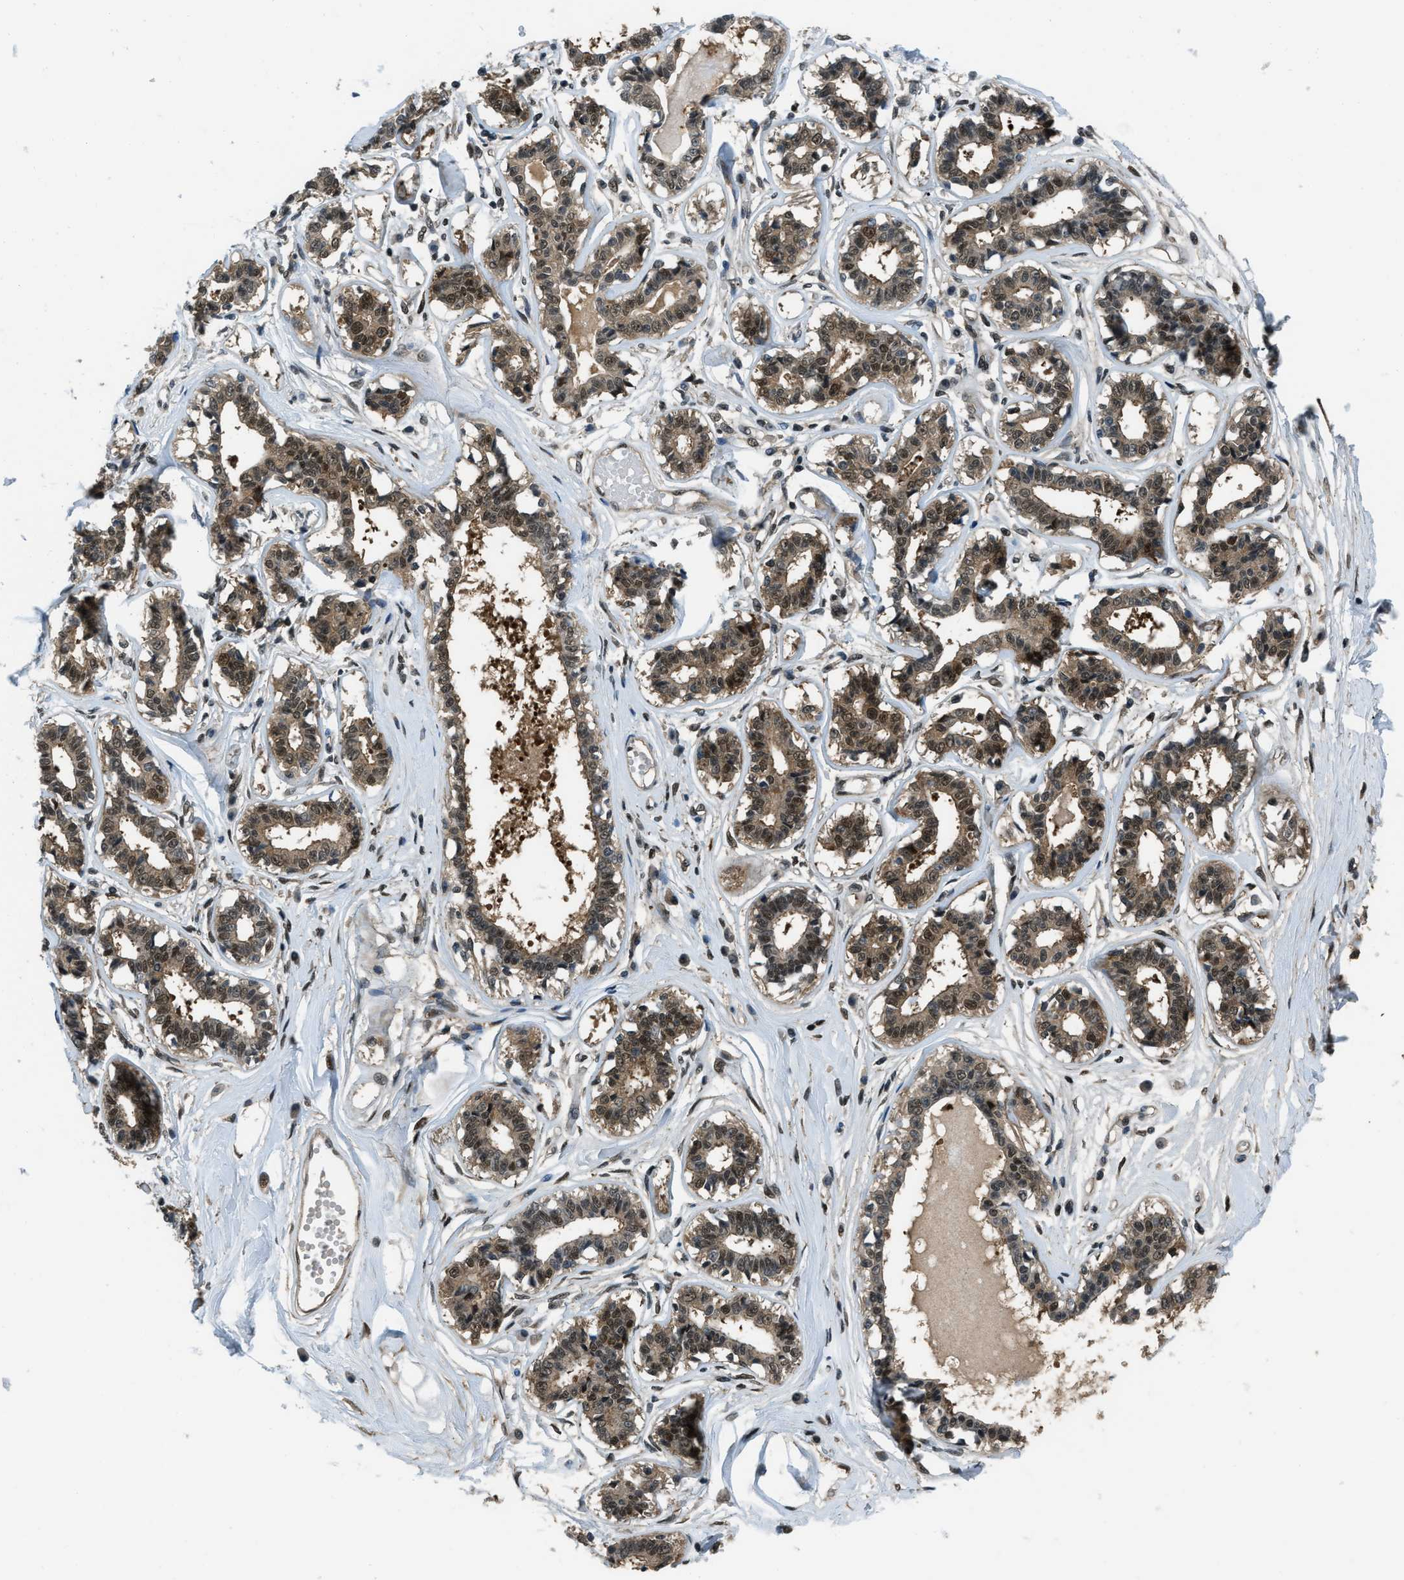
{"staining": {"intensity": "moderate", "quantity": "<25%", "location": "cytoplasmic/membranous,nuclear"}, "tissue": "breast", "cell_type": "Adipocytes", "image_type": "normal", "snomed": [{"axis": "morphology", "description": "Normal tissue, NOS"}, {"axis": "topography", "description": "Breast"}], "caption": "A brown stain shows moderate cytoplasmic/membranous,nuclear expression of a protein in adipocytes of unremarkable human breast.", "gene": "NUDCD3", "patient": {"sex": "female", "age": 45}}